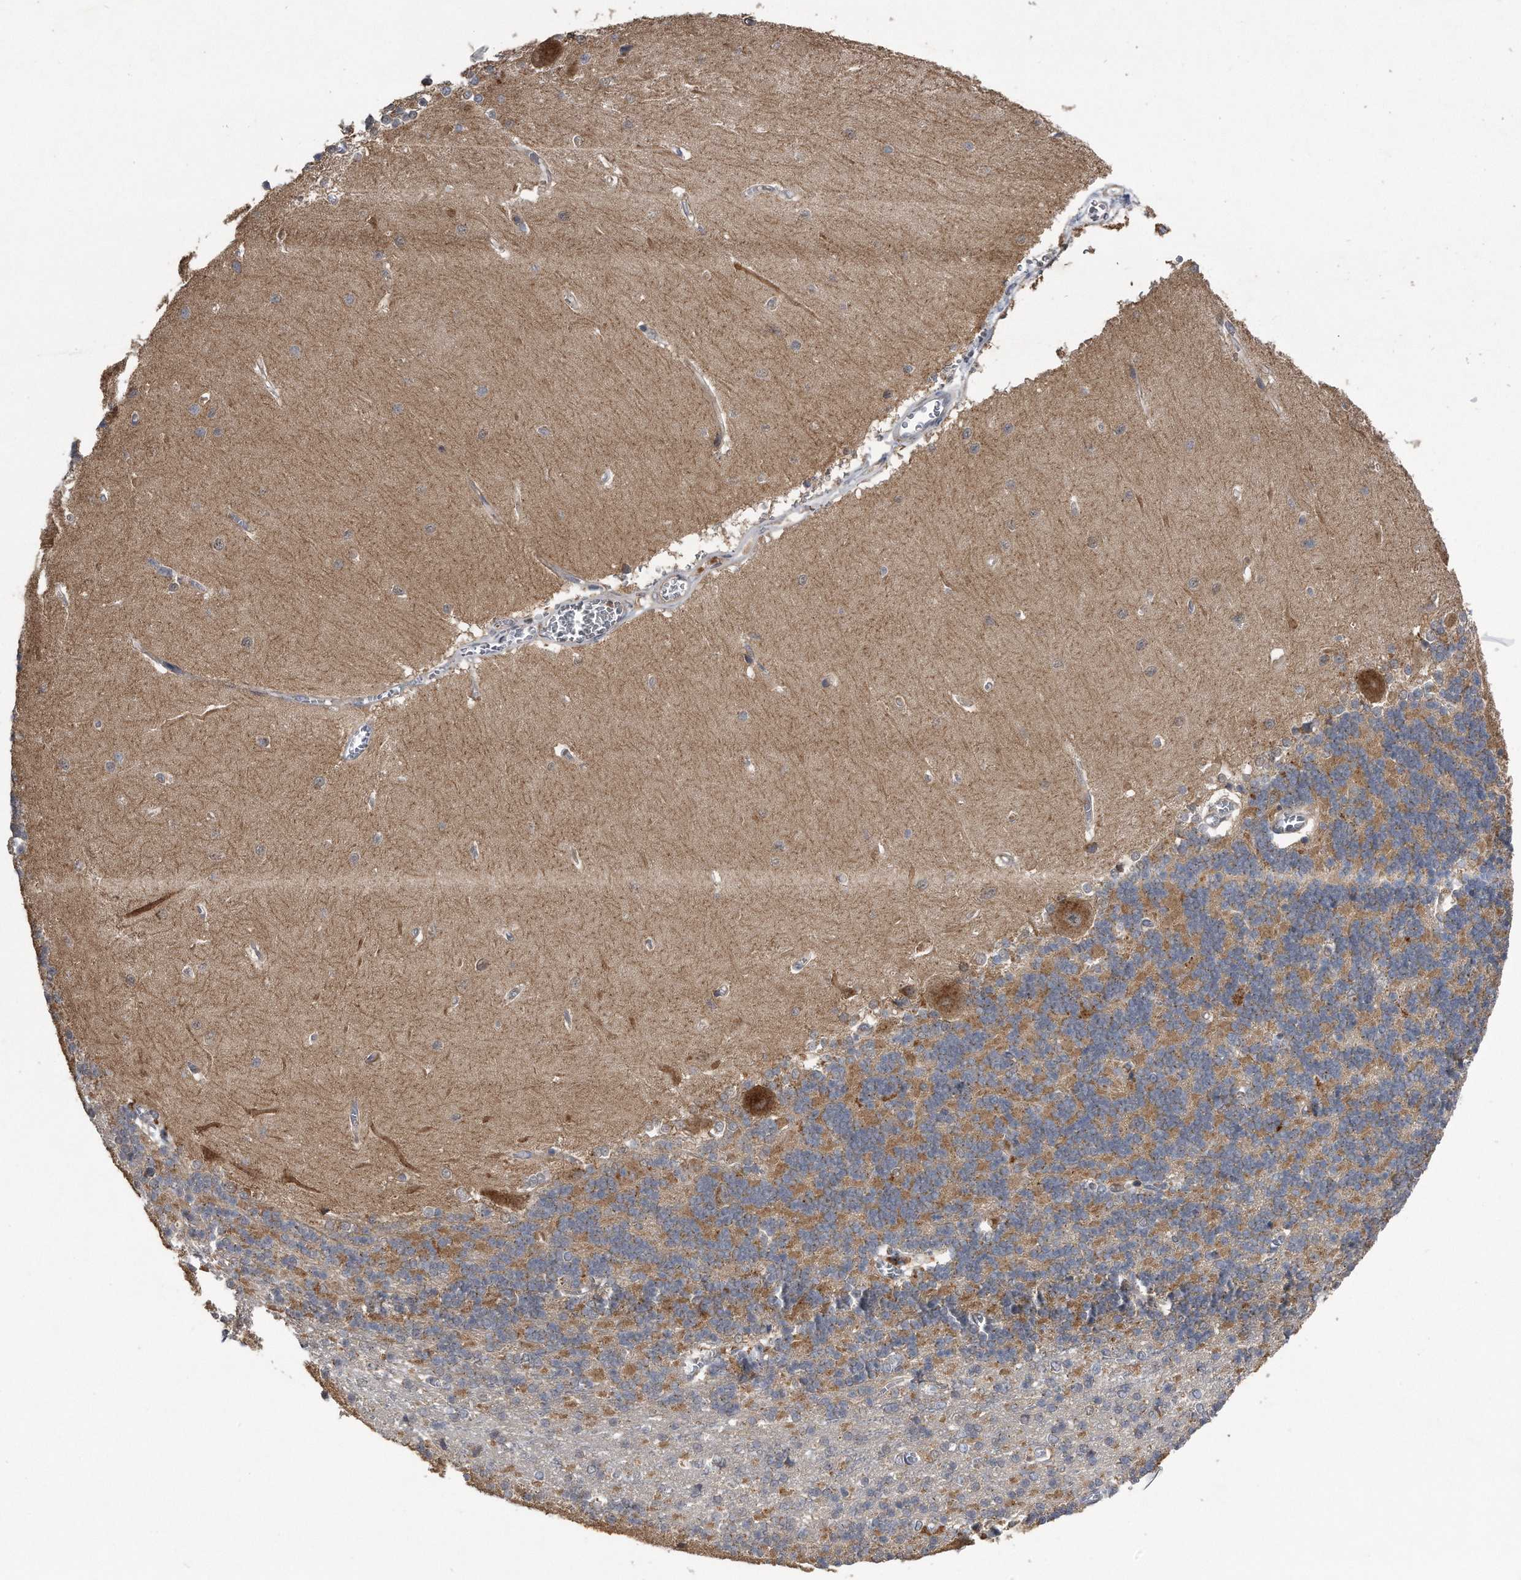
{"staining": {"intensity": "moderate", "quantity": "25%-75%", "location": "cytoplasmic/membranous"}, "tissue": "cerebellum", "cell_type": "Cells in granular layer", "image_type": "normal", "snomed": [{"axis": "morphology", "description": "Normal tissue, NOS"}, {"axis": "topography", "description": "Cerebellum"}], "caption": "A medium amount of moderate cytoplasmic/membranous staining is appreciated in approximately 25%-75% of cells in granular layer in unremarkable cerebellum. Using DAB (3,3'-diaminobenzidine) (brown) and hematoxylin (blue) stains, captured at high magnification using brightfield microscopy.", "gene": "LYRM4", "patient": {"sex": "male", "age": 37}}